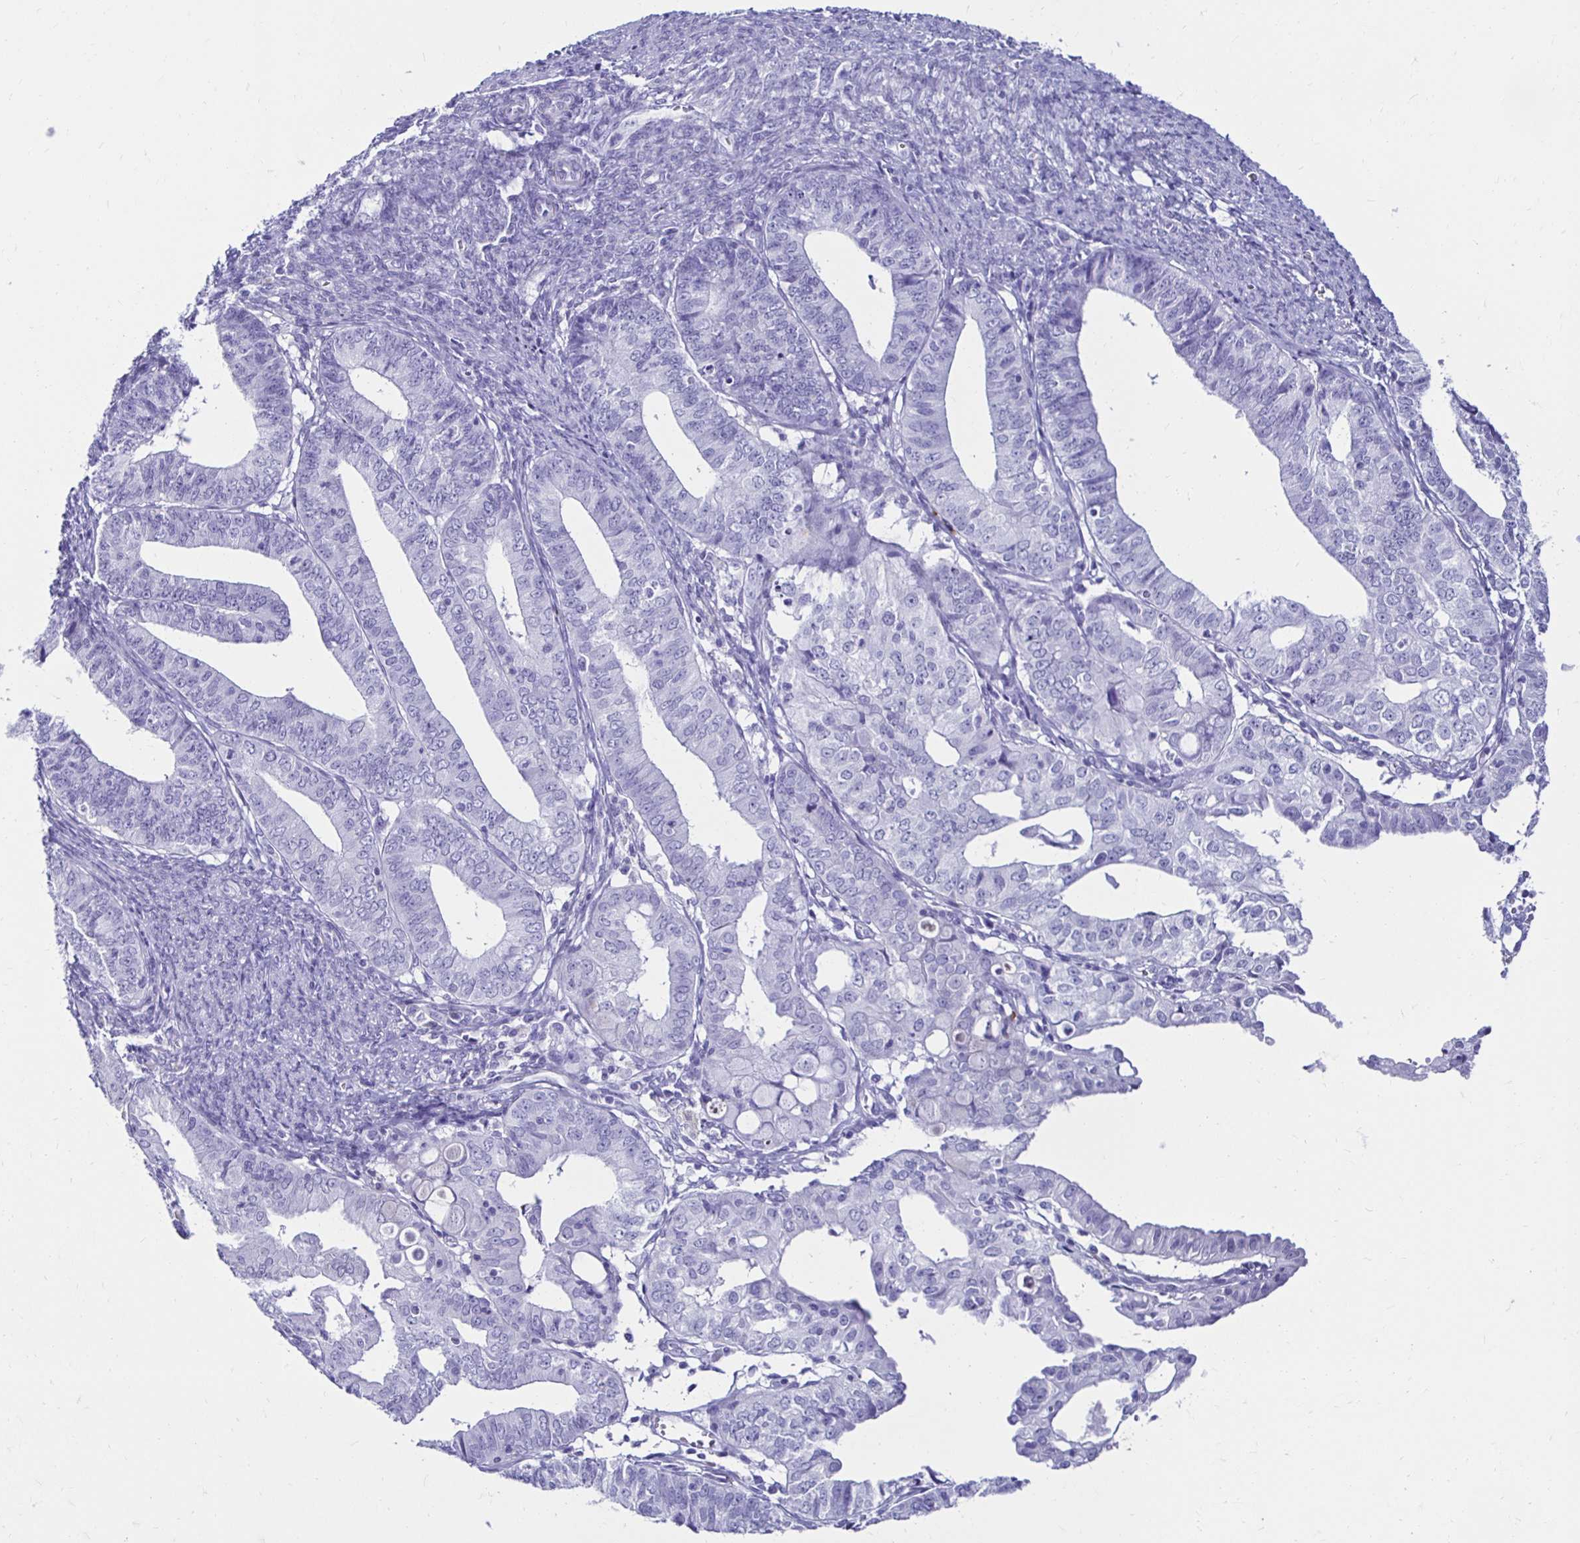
{"staining": {"intensity": "negative", "quantity": "none", "location": "none"}, "tissue": "endometrial cancer", "cell_type": "Tumor cells", "image_type": "cancer", "snomed": [{"axis": "morphology", "description": "Adenocarcinoma, NOS"}, {"axis": "topography", "description": "Endometrium"}], "caption": "Protein analysis of endometrial adenocarcinoma demonstrates no significant positivity in tumor cells.", "gene": "CST5", "patient": {"sex": "female", "age": 56}}